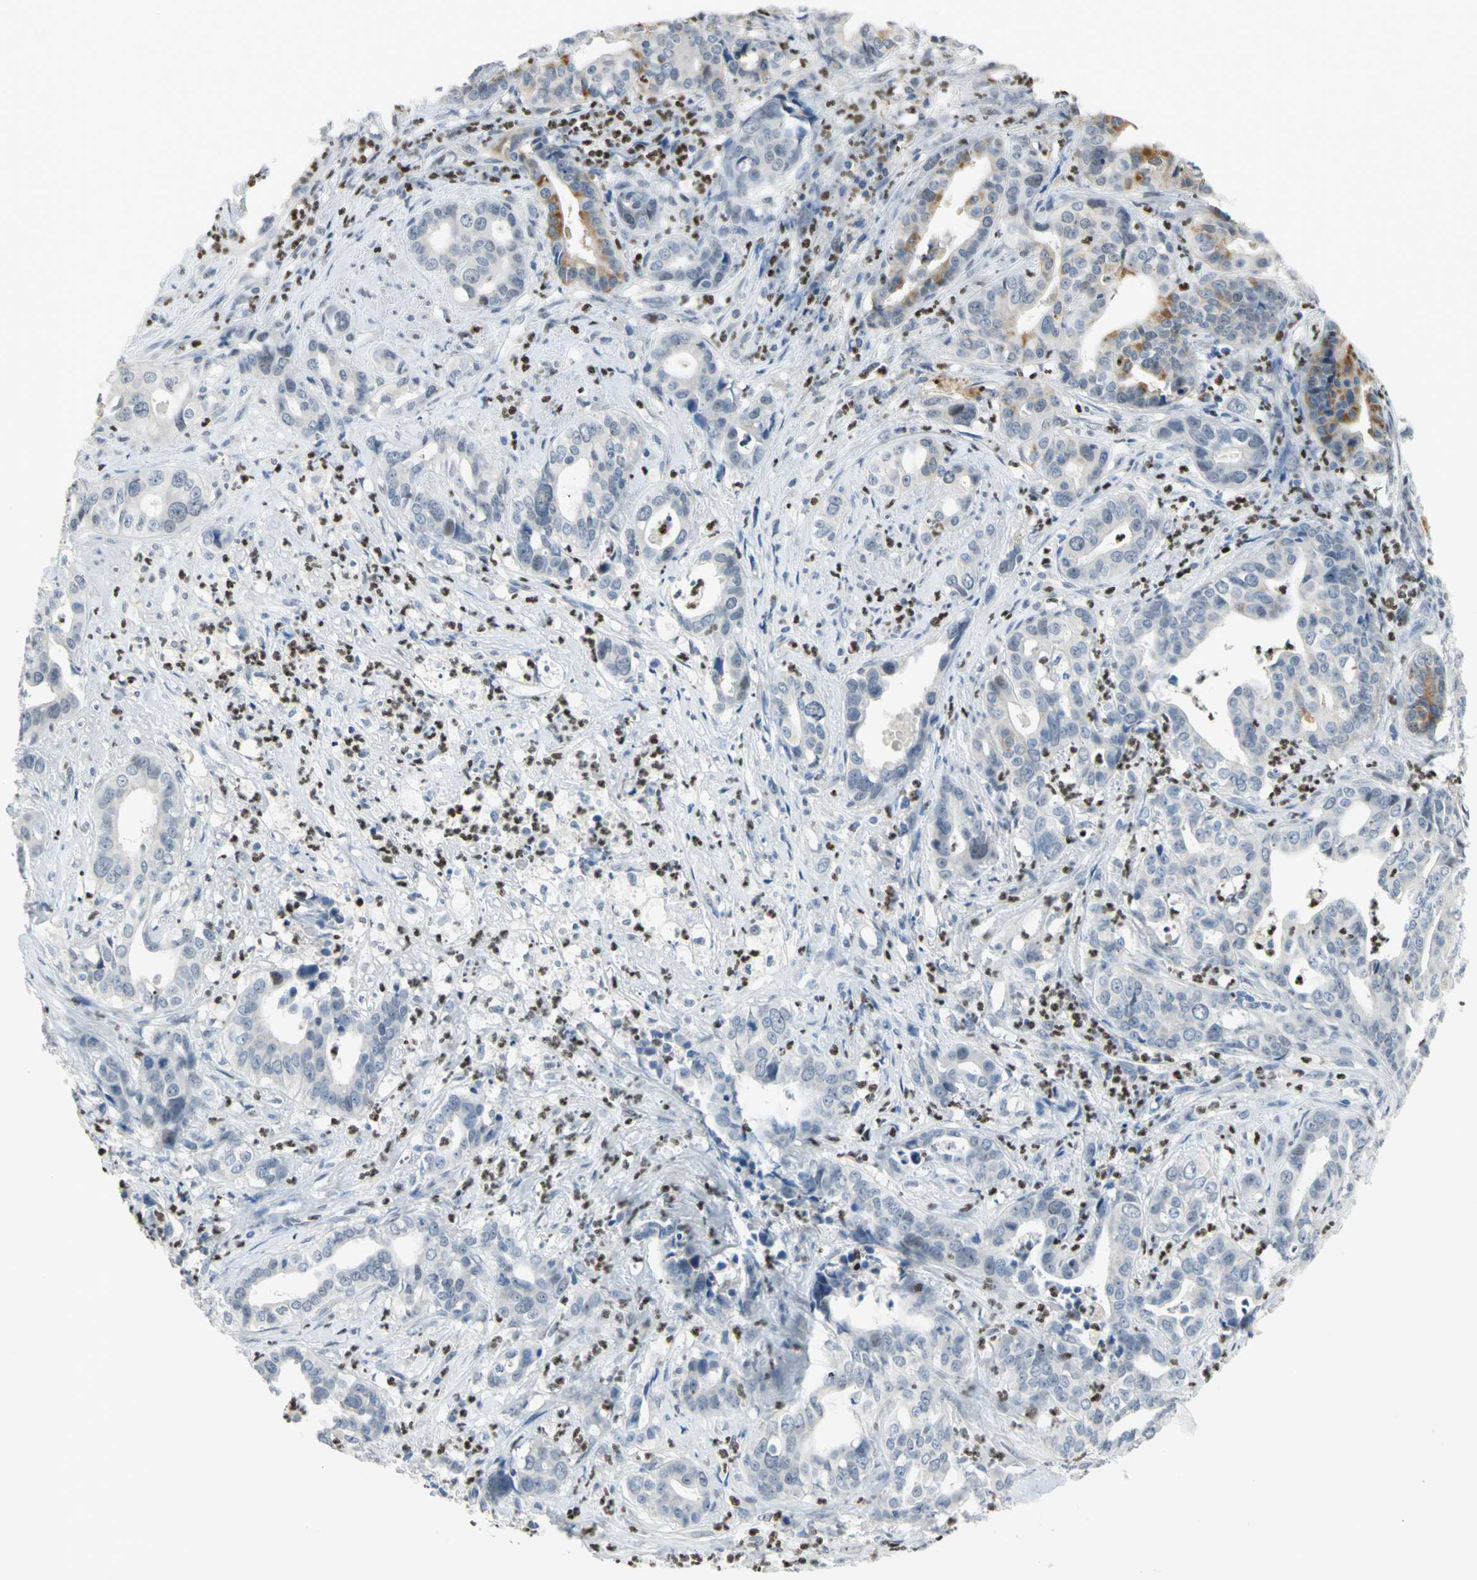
{"staining": {"intensity": "negative", "quantity": "none", "location": "none"}, "tissue": "liver cancer", "cell_type": "Tumor cells", "image_type": "cancer", "snomed": [{"axis": "morphology", "description": "Cholangiocarcinoma"}, {"axis": "topography", "description": "Liver"}], "caption": "The IHC histopathology image has no significant expression in tumor cells of liver cancer tissue.", "gene": "BCL6", "patient": {"sex": "female", "age": 61}}